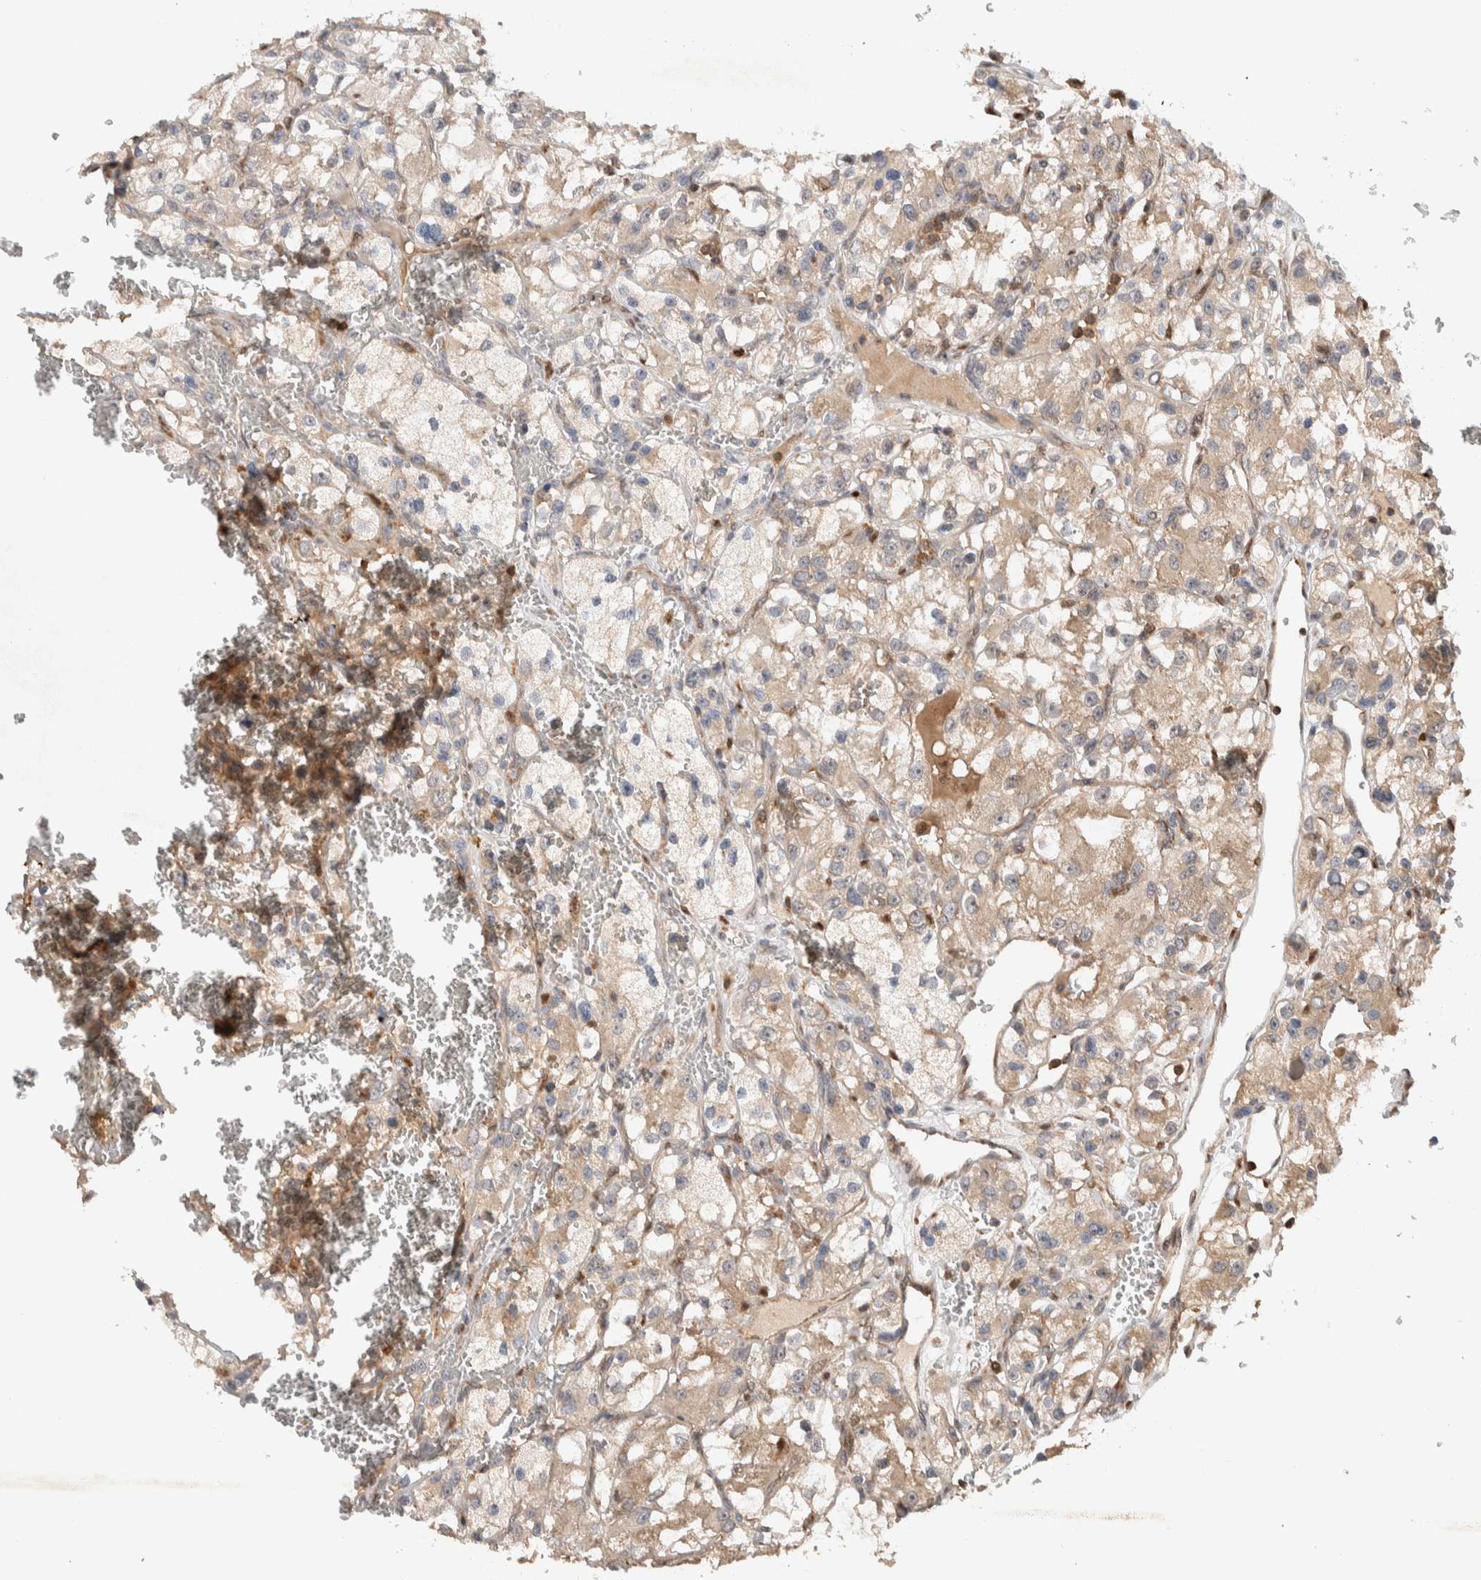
{"staining": {"intensity": "weak", "quantity": "25%-75%", "location": "cytoplasmic/membranous"}, "tissue": "renal cancer", "cell_type": "Tumor cells", "image_type": "cancer", "snomed": [{"axis": "morphology", "description": "Adenocarcinoma, NOS"}, {"axis": "topography", "description": "Kidney"}], "caption": "Adenocarcinoma (renal) stained with a protein marker demonstrates weak staining in tumor cells.", "gene": "VPS53", "patient": {"sex": "female", "age": 57}}